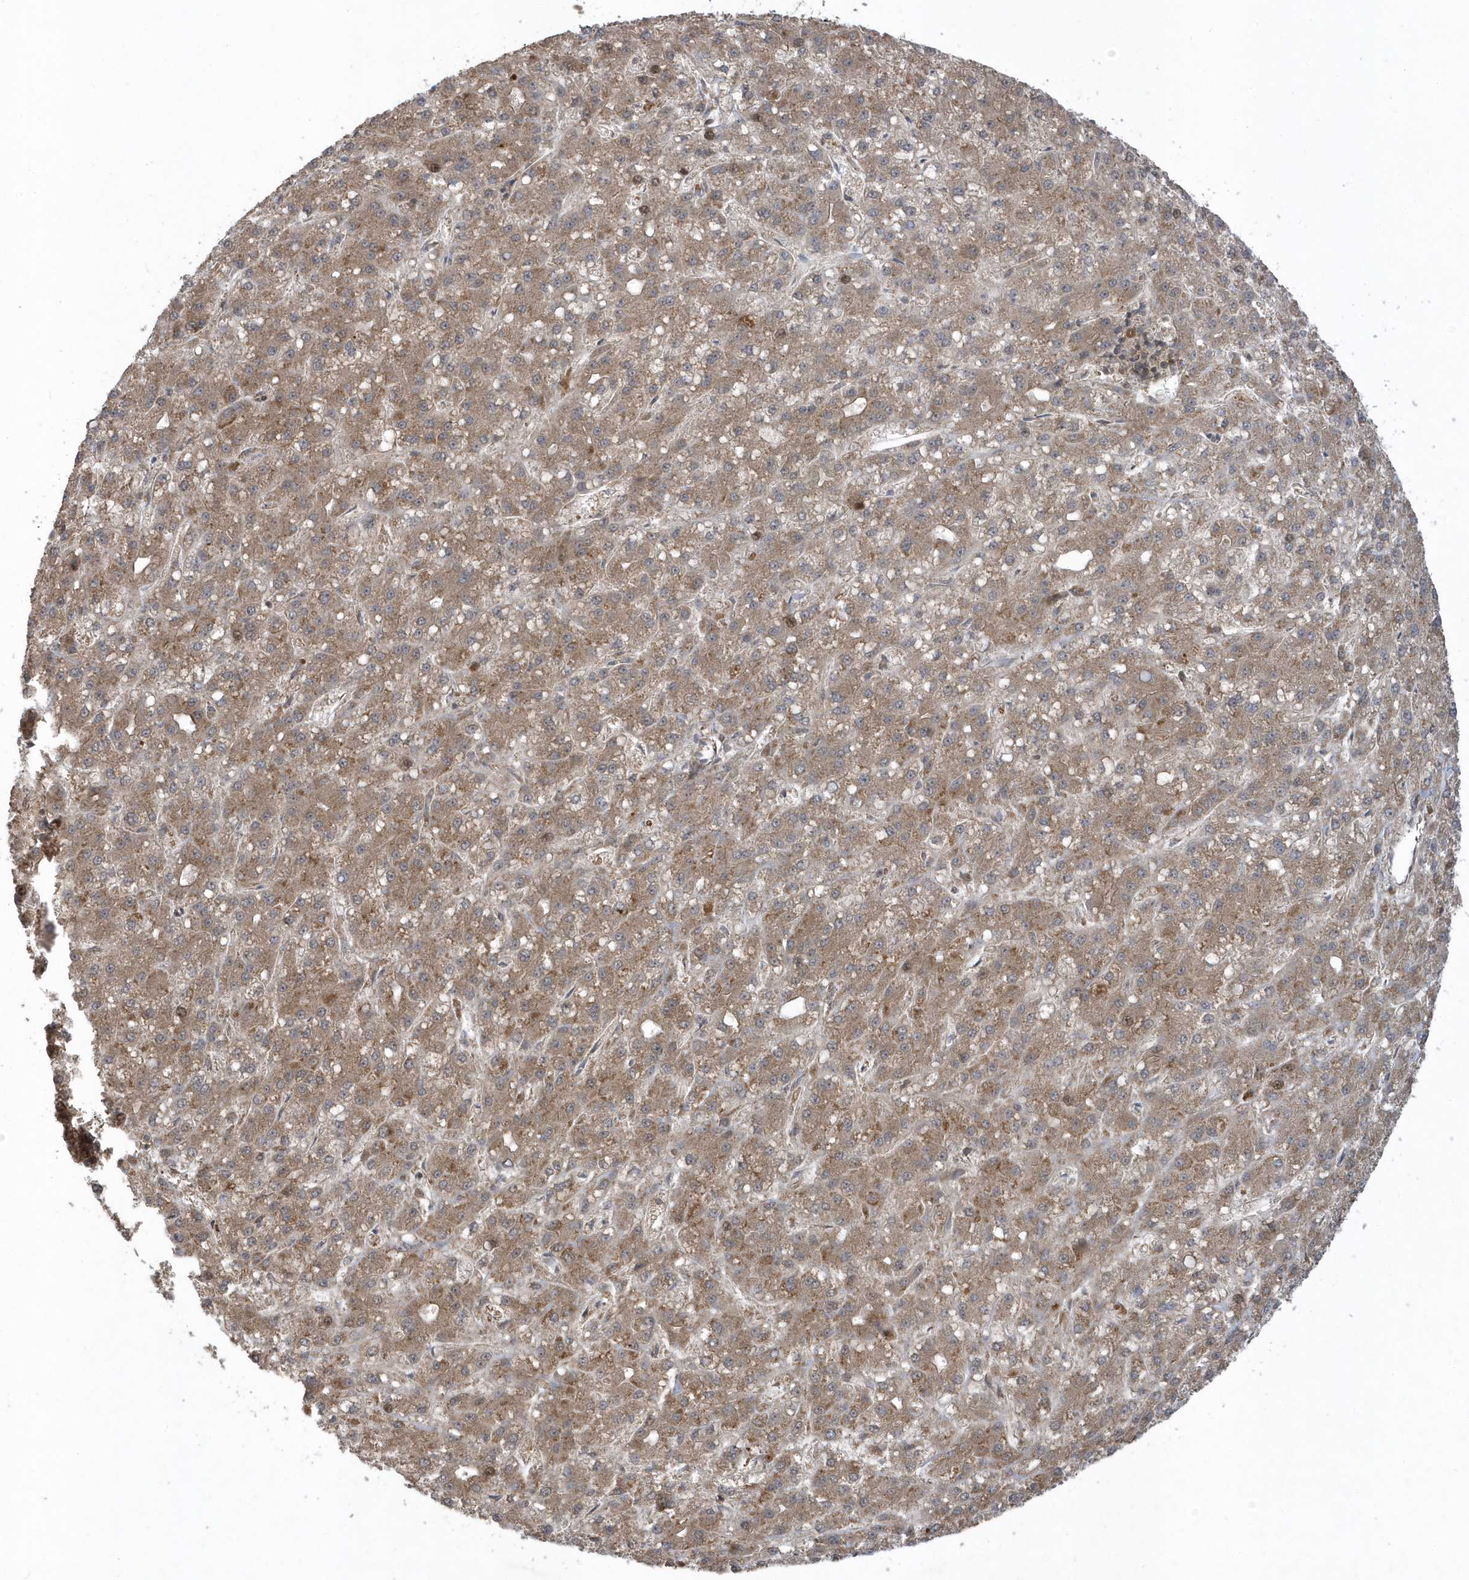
{"staining": {"intensity": "moderate", "quantity": ">75%", "location": "cytoplasmic/membranous"}, "tissue": "liver cancer", "cell_type": "Tumor cells", "image_type": "cancer", "snomed": [{"axis": "morphology", "description": "Carcinoma, Hepatocellular, NOS"}, {"axis": "topography", "description": "Liver"}], "caption": "There is medium levels of moderate cytoplasmic/membranous positivity in tumor cells of liver hepatocellular carcinoma, as demonstrated by immunohistochemical staining (brown color).", "gene": "STAMBP", "patient": {"sex": "male", "age": 67}}